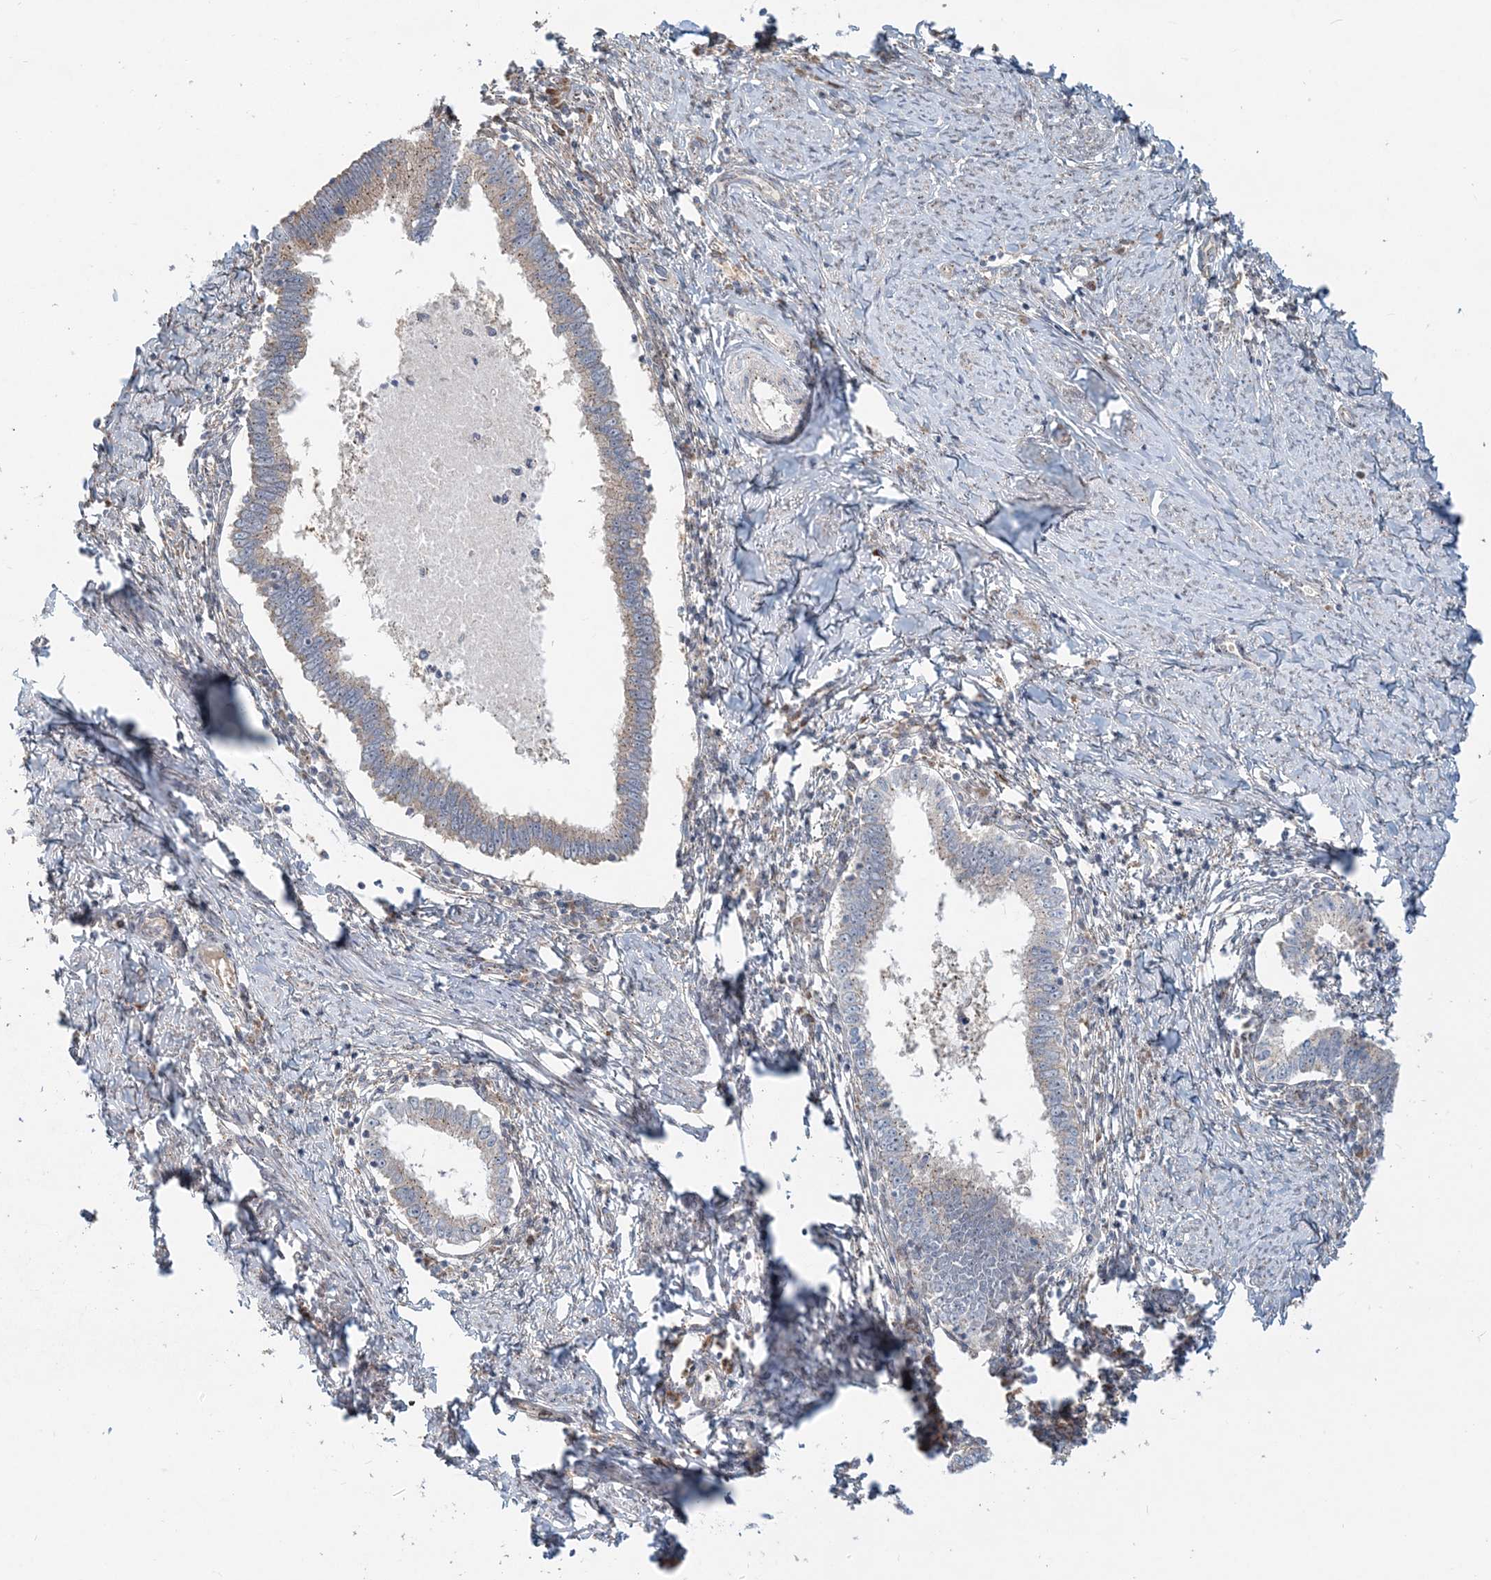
{"staining": {"intensity": "weak", "quantity": "<25%", "location": "cytoplasmic/membranous"}, "tissue": "cervical cancer", "cell_type": "Tumor cells", "image_type": "cancer", "snomed": [{"axis": "morphology", "description": "Adenocarcinoma, NOS"}, {"axis": "topography", "description": "Cervix"}], "caption": "High power microscopy image of an immunohistochemistry photomicrograph of cervical cancer, revealing no significant positivity in tumor cells.", "gene": "CXXC5", "patient": {"sex": "female", "age": 36}}